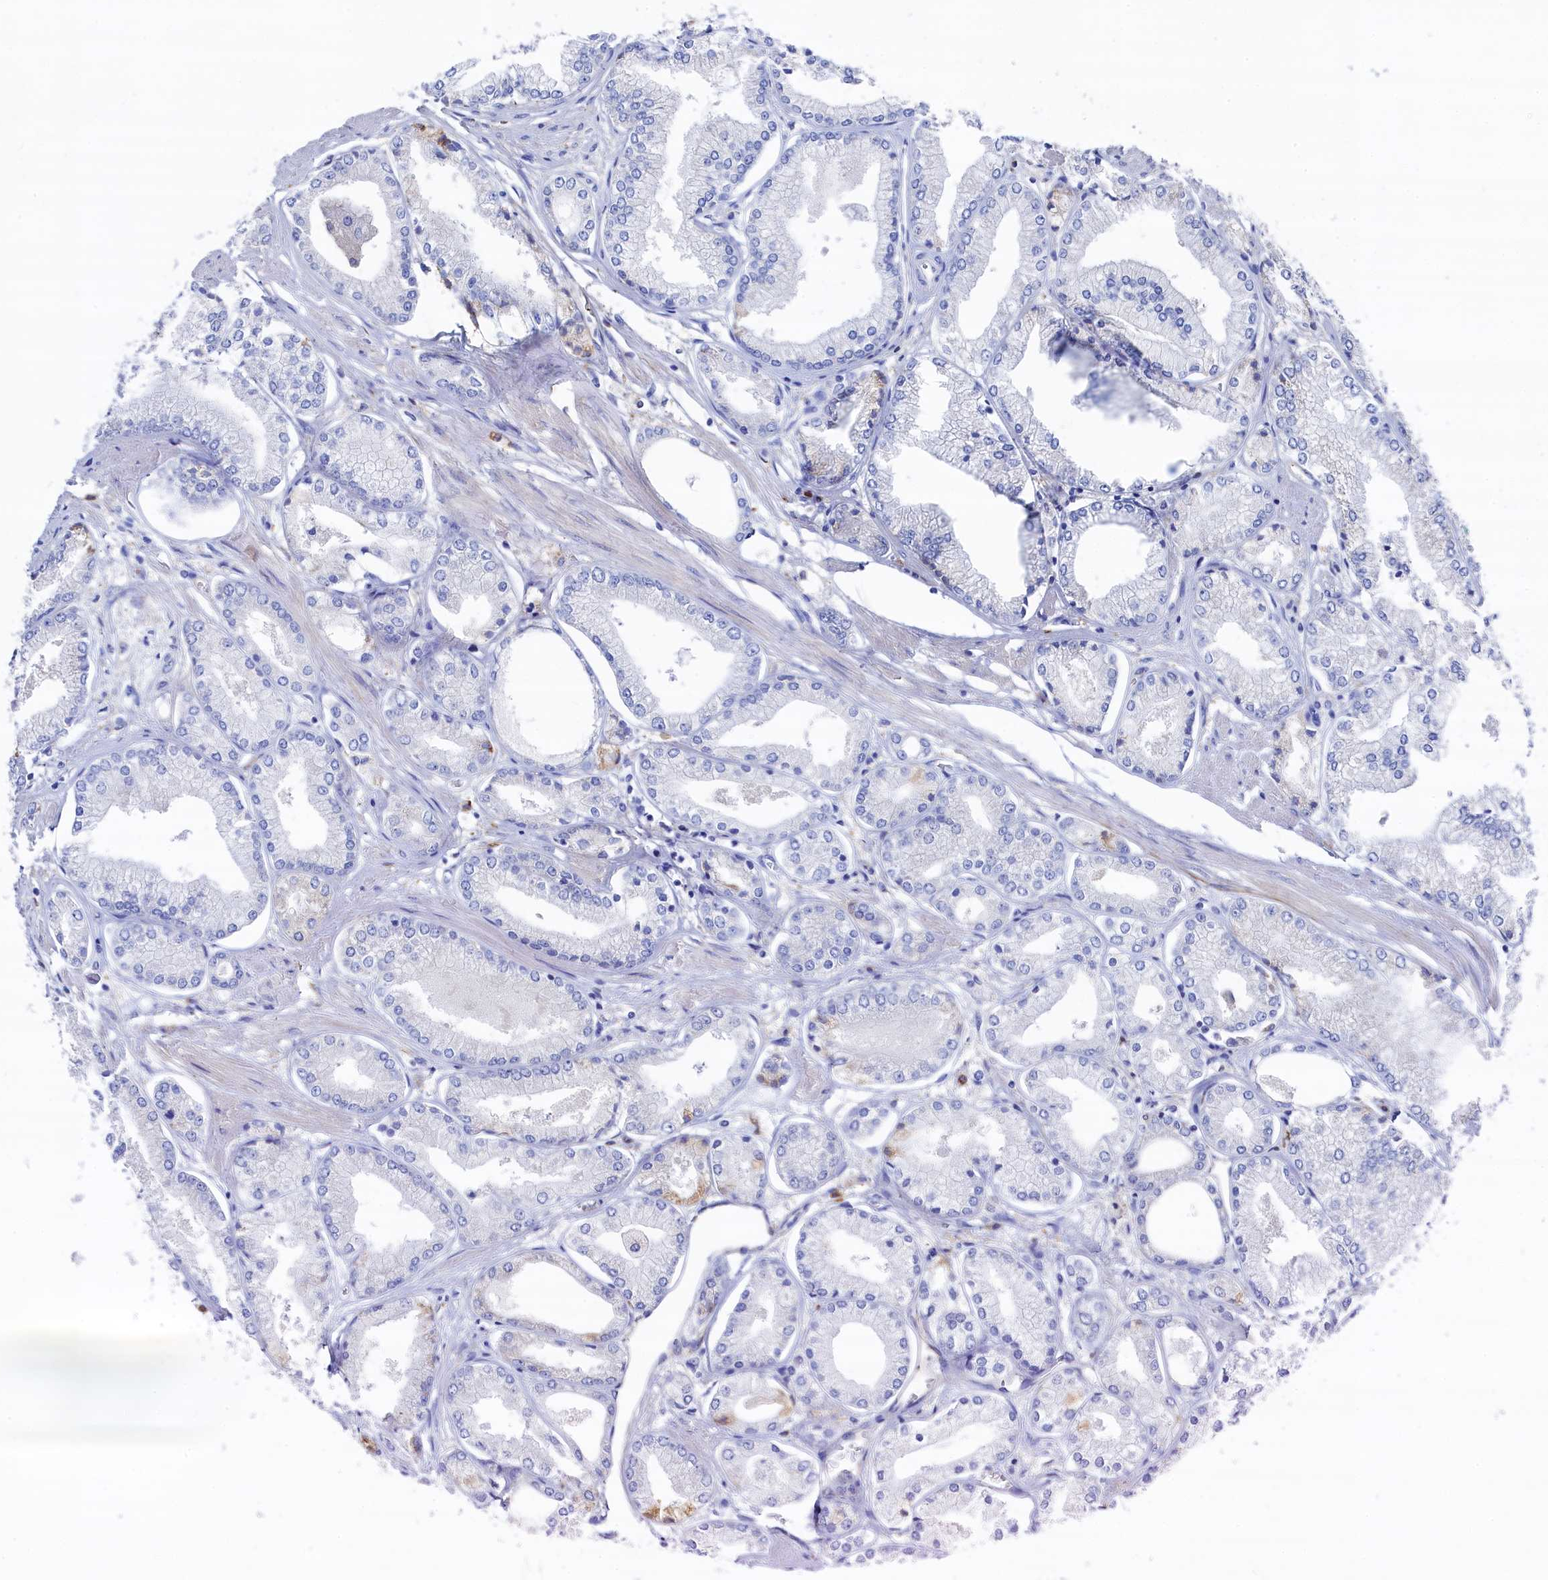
{"staining": {"intensity": "negative", "quantity": "none", "location": "none"}, "tissue": "prostate cancer", "cell_type": "Tumor cells", "image_type": "cancer", "snomed": [{"axis": "morphology", "description": "Adenocarcinoma, Low grade"}, {"axis": "topography", "description": "Prostate"}], "caption": "An immunohistochemistry micrograph of low-grade adenocarcinoma (prostate) is shown. There is no staining in tumor cells of low-grade adenocarcinoma (prostate).", "gene": "C12orf73", "patient": {"sex": "male", "age": 60}}